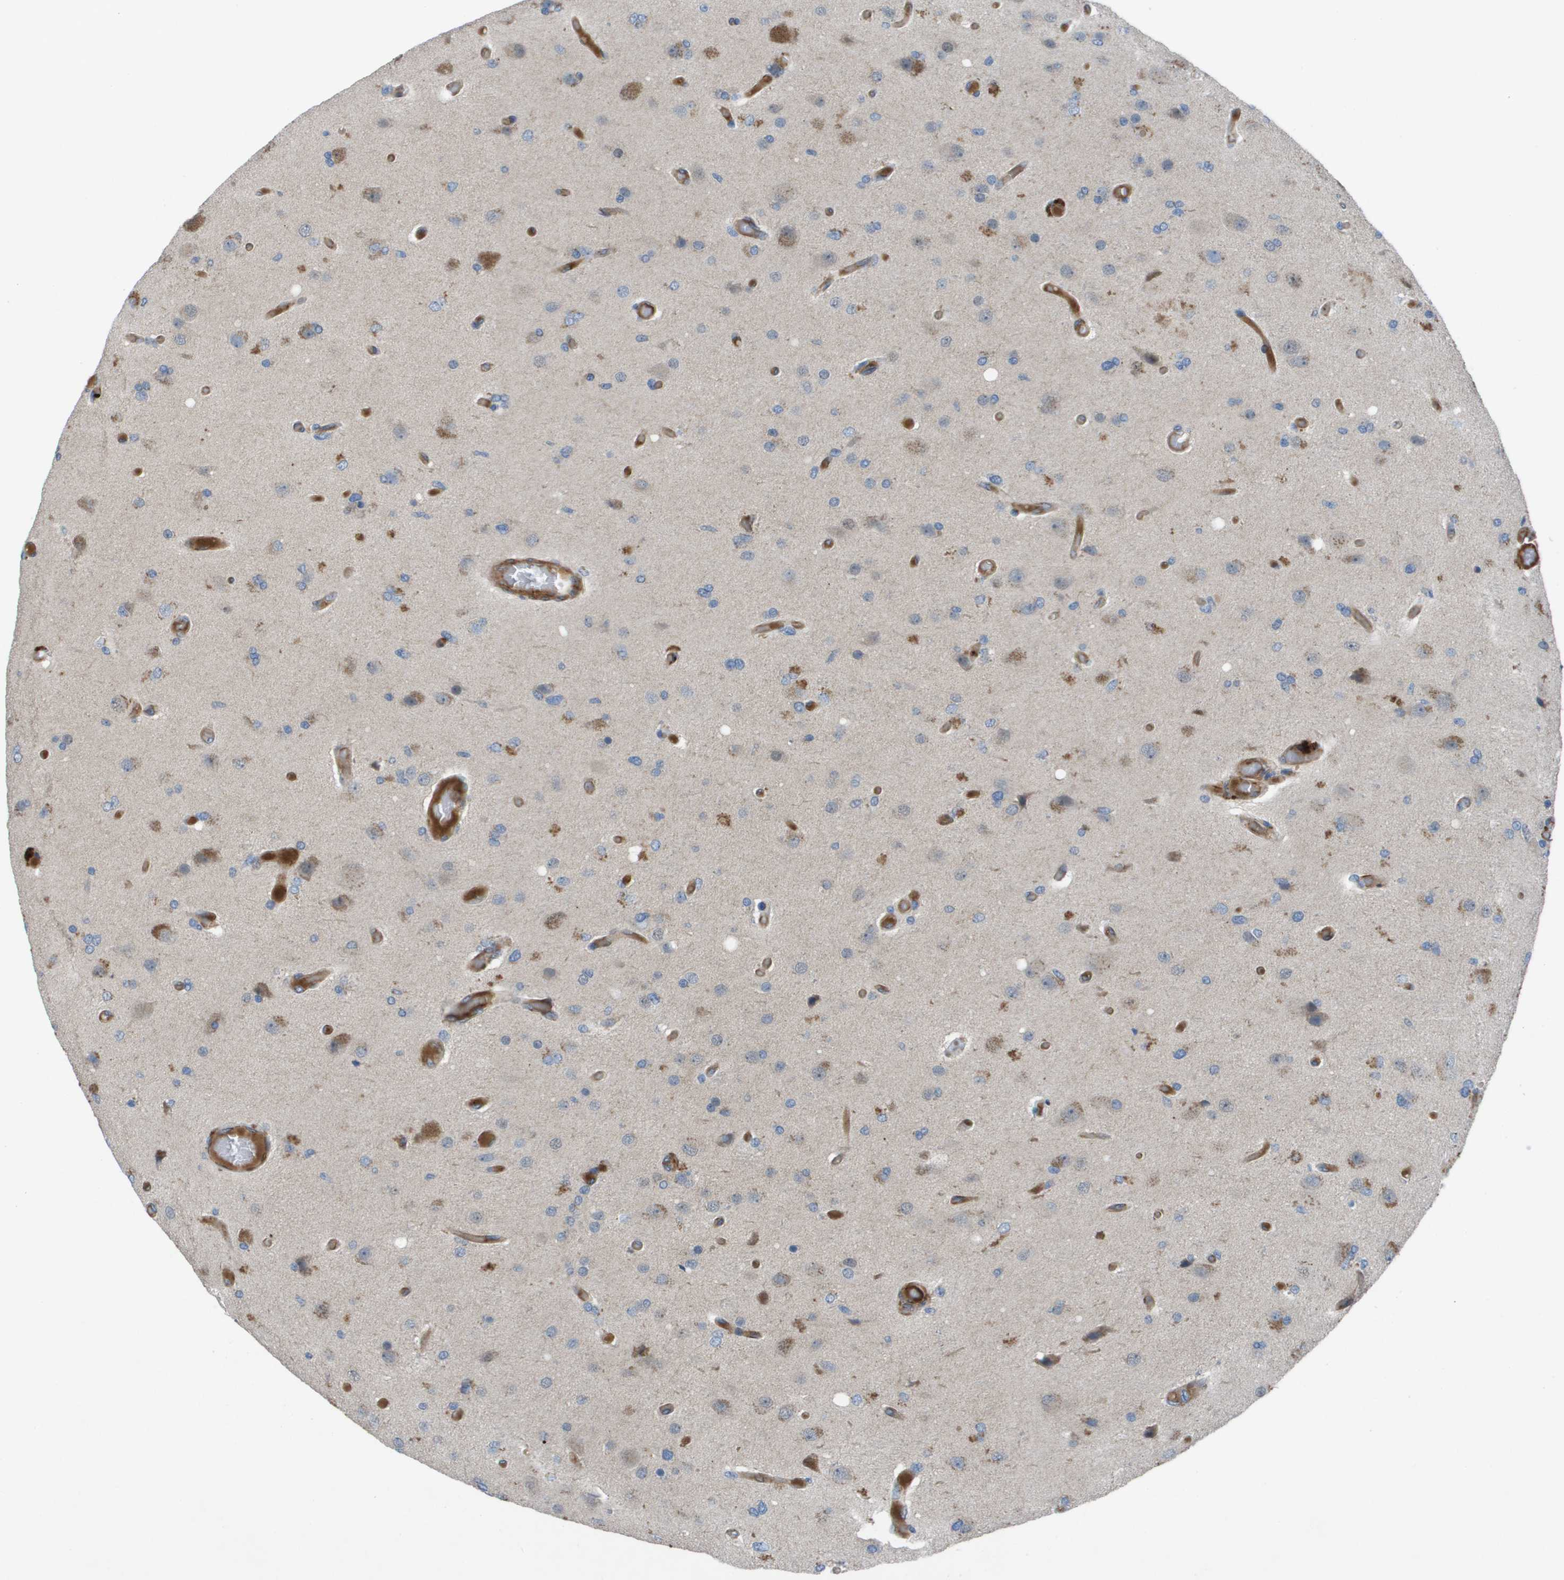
{"staining": {"intensity": "weak", "quantity": "<25%", "location": "cytoplasmic/membranous"}, "tissue": "glioma", "cell_type": "Tumor cells", "image_type": "cancer", "snomed": [{"axis": "morphology", "description": "Normal tissue, NOS"}, {"axis": "morphology", "description": "Glioma, malignant, High grade"}, {"axis": "topography", "description": "Cerebral cortex"}], "caption": "This is an IHC histopathology image of malignant glioma (high-grade). There is no positivity in tumor cells.", "gene": "SLC6A9", "patient": {"sex": "male", "age": 77}}